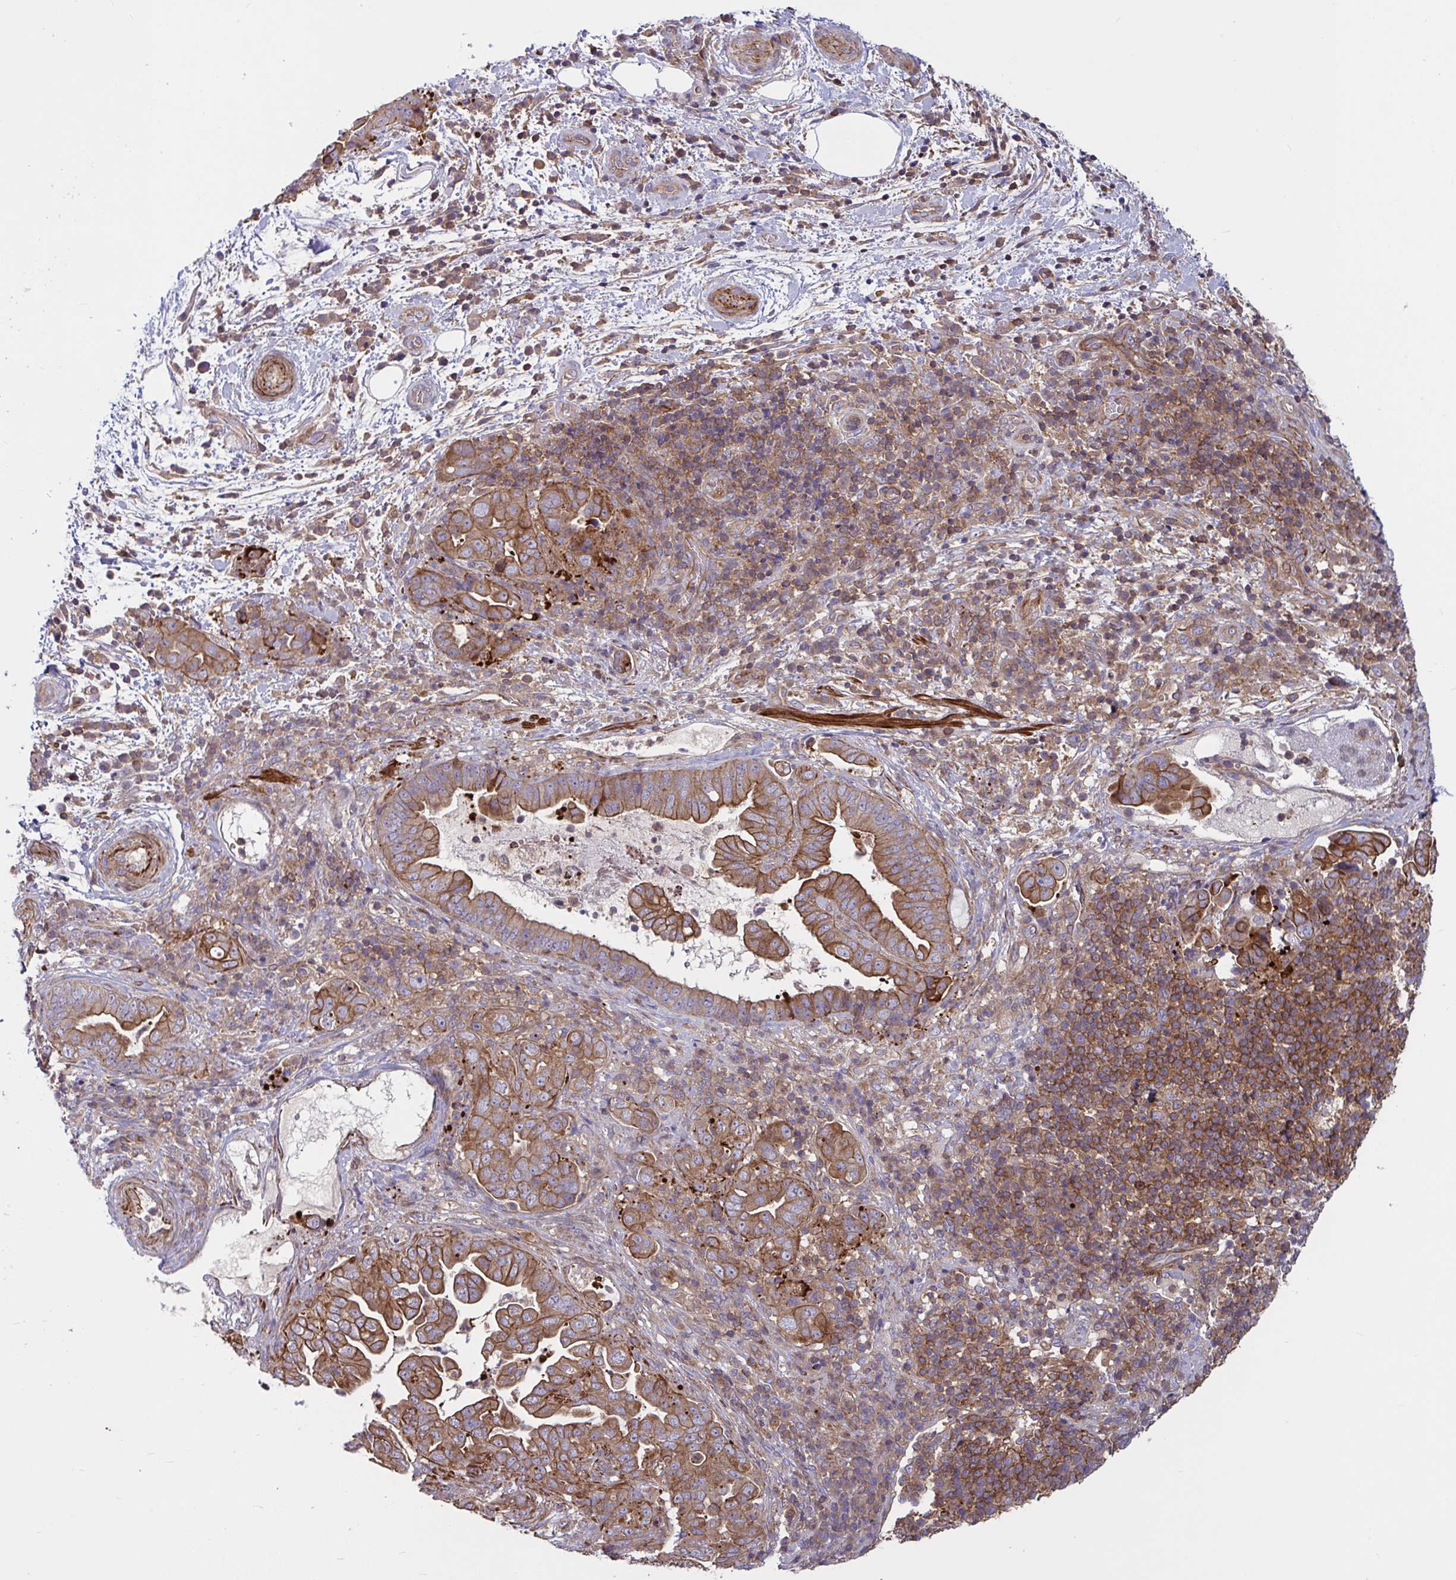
{"staining": {"intensity": "moderate", "quantity": ">75%", "location": "cytoplasmic/membranous"}, "tissue": "pancreatic cancer", "cell_type": "Tumor cells", "image_type": "cancer", "snomed": [{"axis": "morphology", "description": "Normal tissue, NOS"}, {"axis": "morphology", "description": "Adenocarcinoma, NOS"}, {"axis": "topography", "description": "Lymph node"}, {"axis": "topography", "description": "Pancreas"}], "caption": "Pancreatic cancer (adenocarcinoma) was stained to show a protein in brown. There is medium levels of moderate cytoplasmic/membranous staining in about >75% of tumor cells.", "gene": "TANK", "patient": {"sex": "female", "age": 67}}